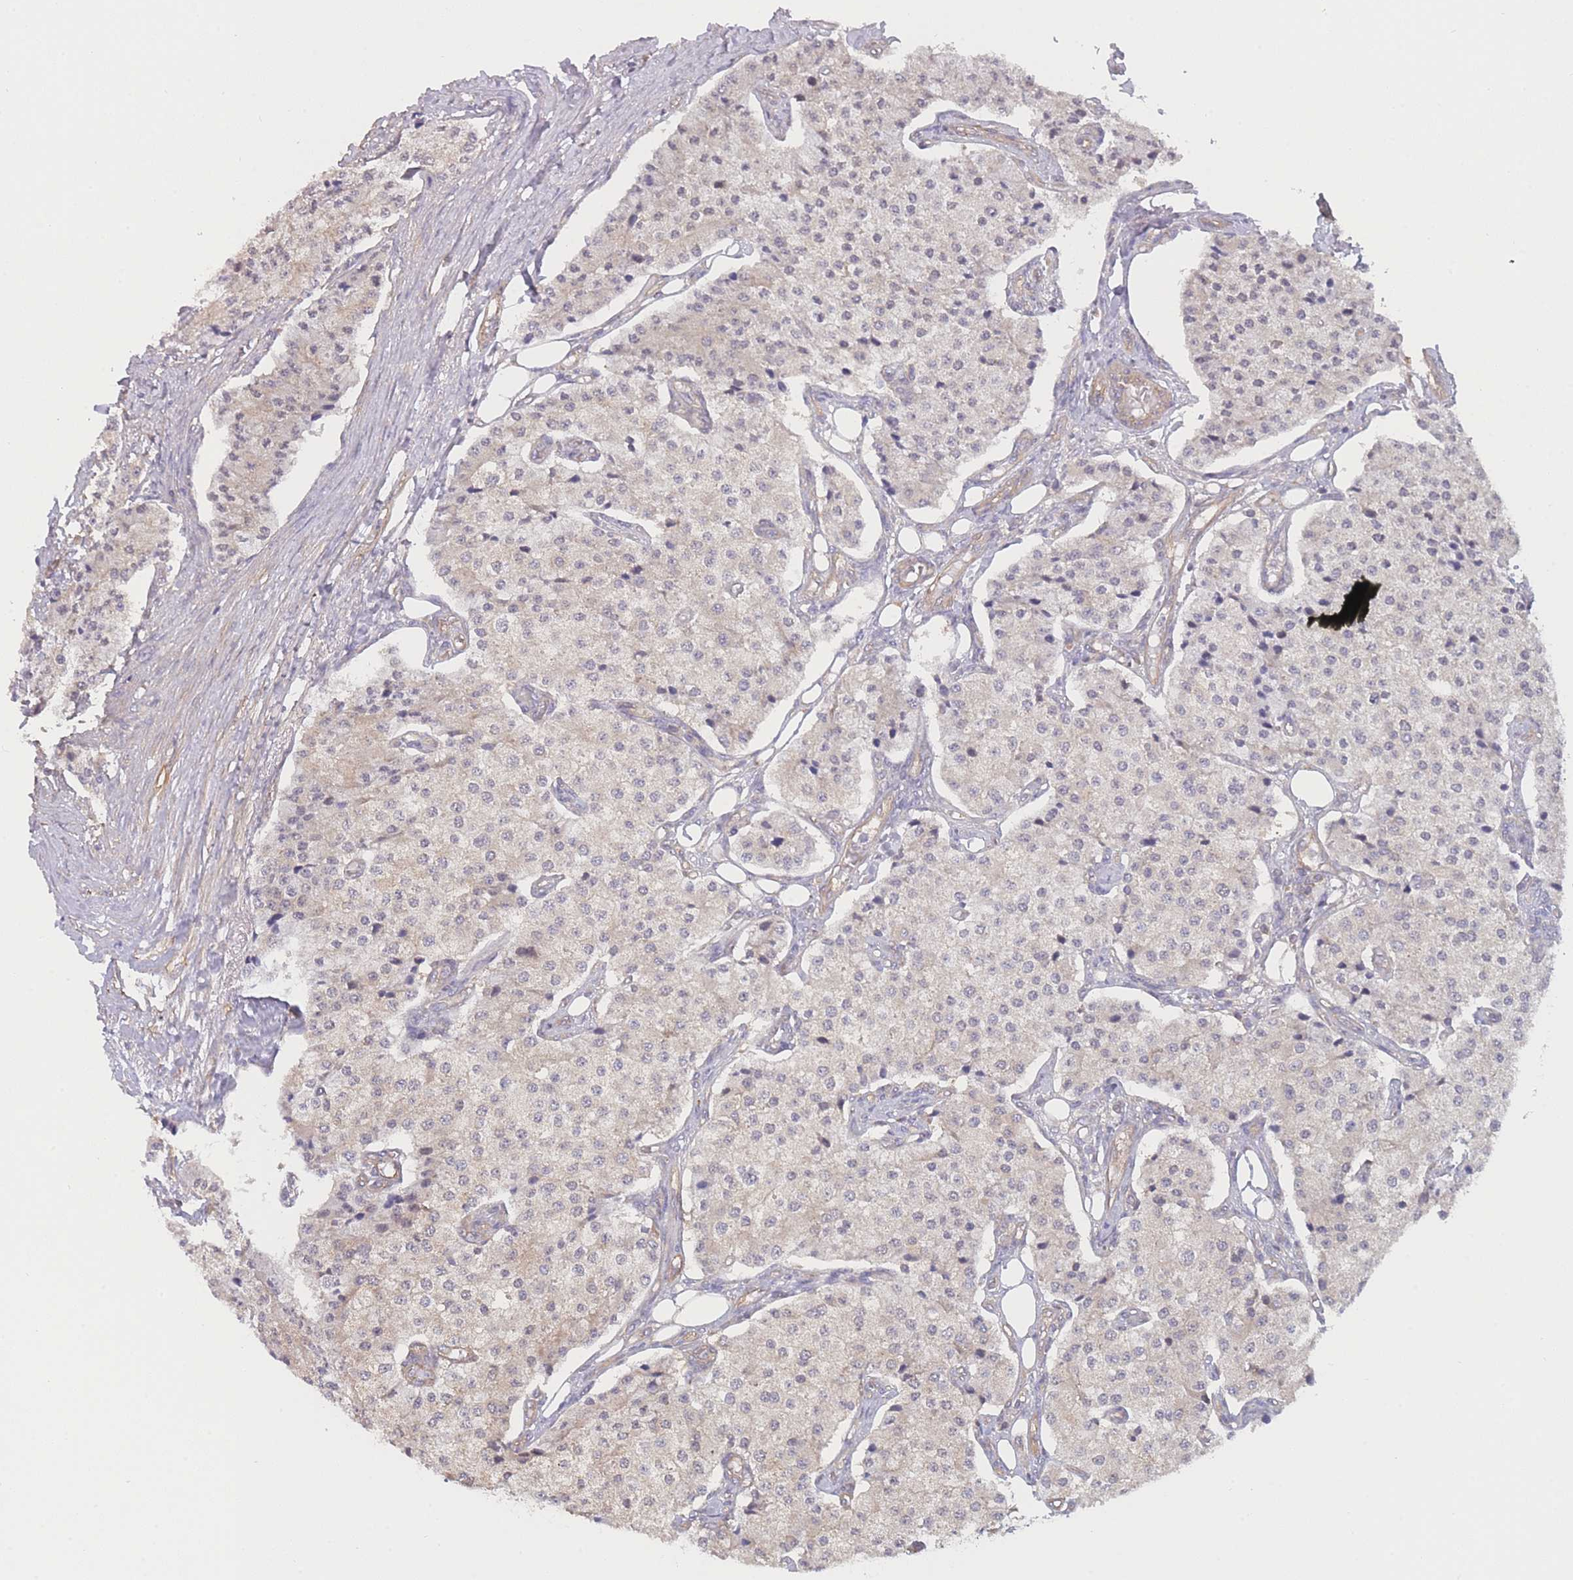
{"staining": {"intensity": "negative", "quantity": "none", "location": "none"}, "tissue": "carcinoid", "cell_type": "Tumor cells", "image_type": "cancer", "snomed": [{"axis": "morphology", "description": "Carcinoid, malignant, NOS"}, {"axis": "topography", "description": "Colon"}], "caption": "IHC histopathology image of neoplastic tissue: malignant carcinoid stained with DAB (3,3'-diaminobenzidine) exhibits no significant protein expression in tumor cells.", "gene": "MRPS18B", "patient": {"sex": "female", "age": 52}}